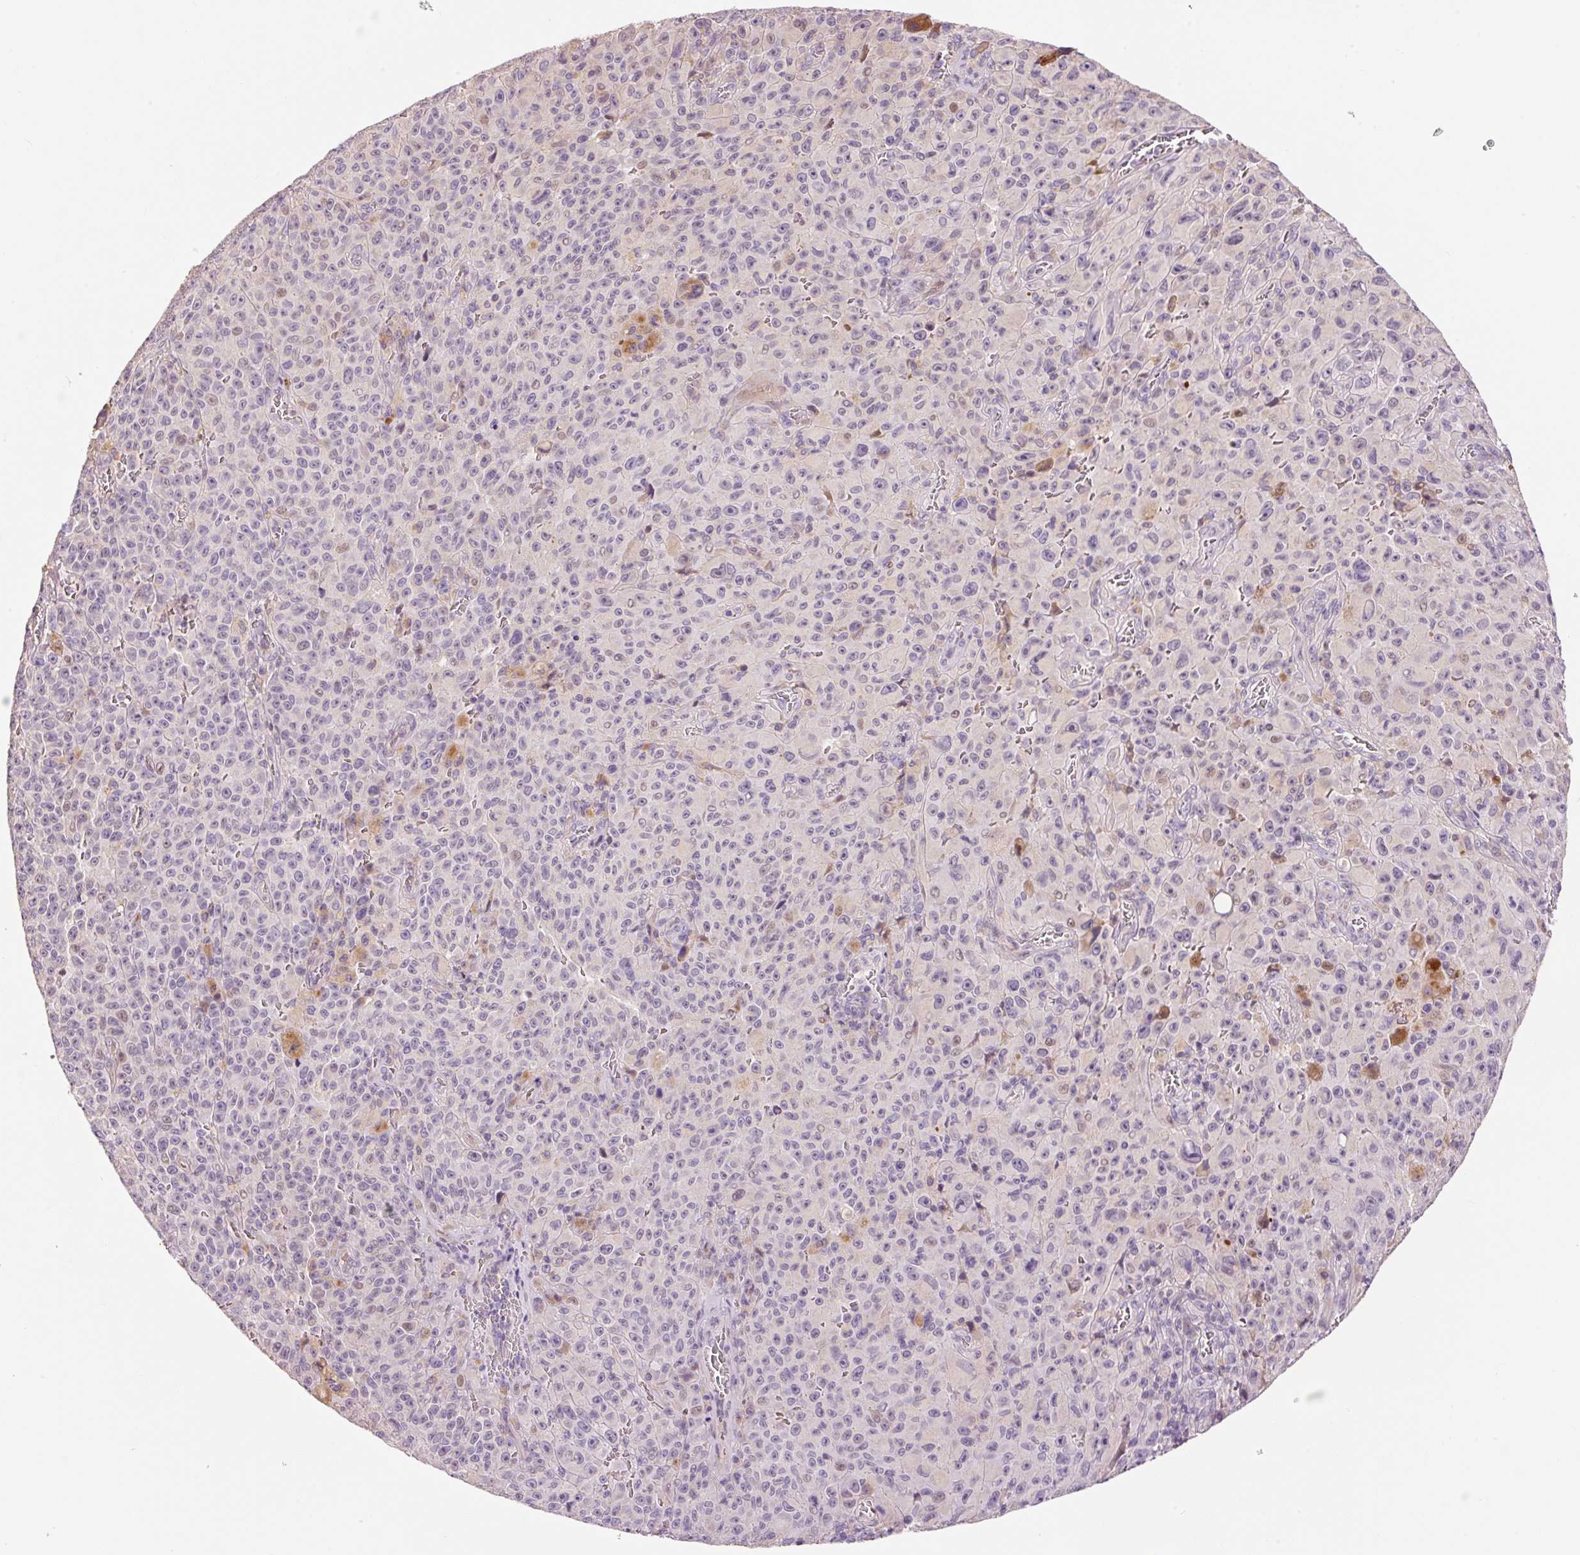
{"staining": {"intensity": "negative", "quantity": "none", "location": "none"}, "tissue": "melanoma", "cell_type": "Tumor cells", "image_type": "cancer", "snomed": [{"axis": "morphology", "description": "Malignant melanoma, NOS"}, {"axis": "topography", "description": "Skin"}], "caption": "This image is of malignant melanoma stained with immunohistochemistry to label a protein in brown with the nuclei are counter-stained blue. There is no expression in tumor cells.", "gene": "CMTM8", "patient": {"sex": "female", "age": 82}}